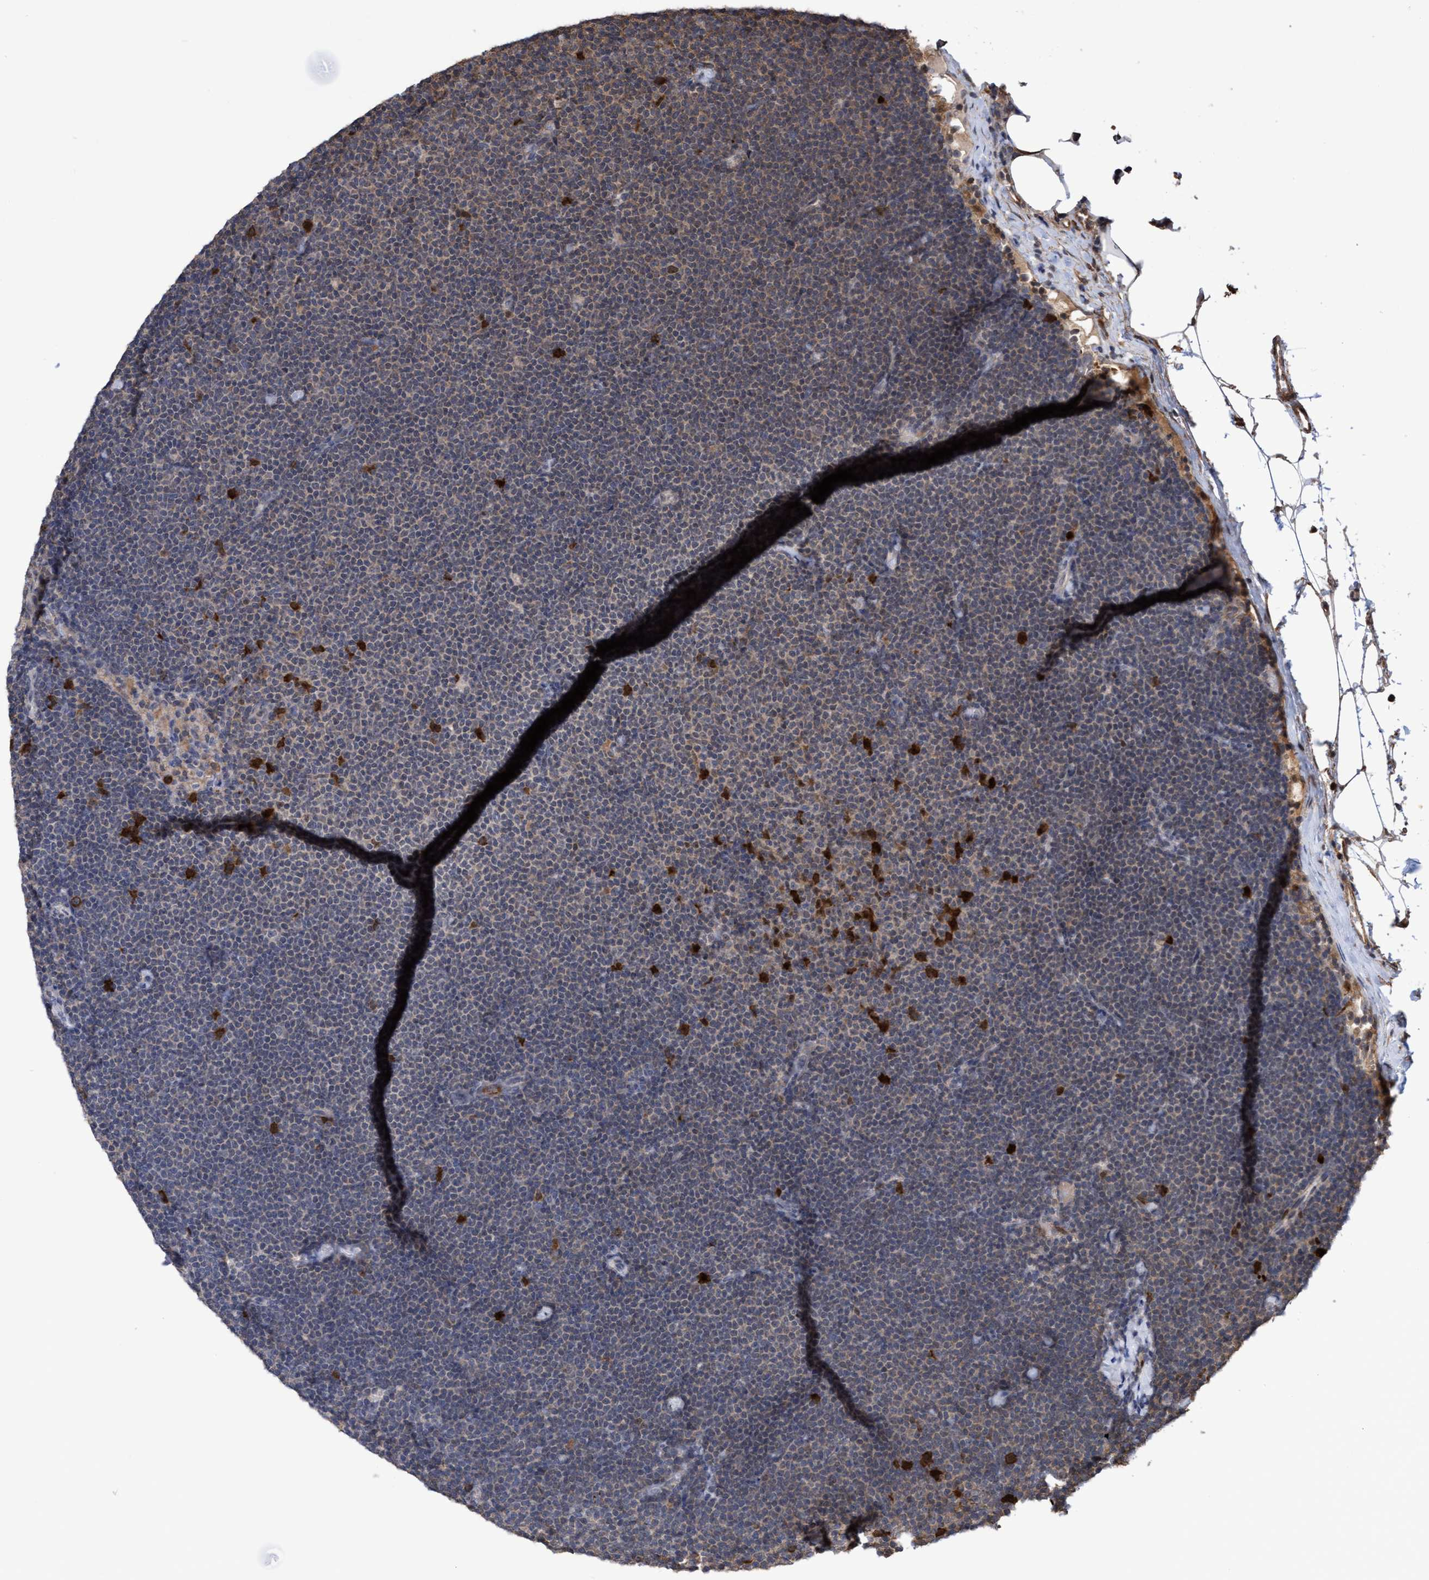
{"staining": {"intensity": "weak", "quantity": "25%-75%", "location": "cytoplasmic/membranous"}, "tissue": "lymphoma", "cell_type": "Tumor cells", "image_type": "cancer", "snomed": [{"axis": "morphology", "description": "Malignant lymphoma, non-Hodgkin's type, Low grade"}, {"axis": "topography", "description": "Lymph node"}], "caption": "Immunohistochemistry (IHC) staining of low-grade malignant lymphoma, non-Hodgkin's type, which reveals low levels of weak cytoplasmic/membranous positivity in approximately 25%-75% of tumor cells indicating weak cytoplasmic/membranous protein staining. The staining was performed using DAB (3,3'-diaminobenzidine) (brown) for protein detection and nuclei were counterstained in hematoxylin (blue).", "gene": "SLBP", "patient": {"sex": "female", "age": 53}}